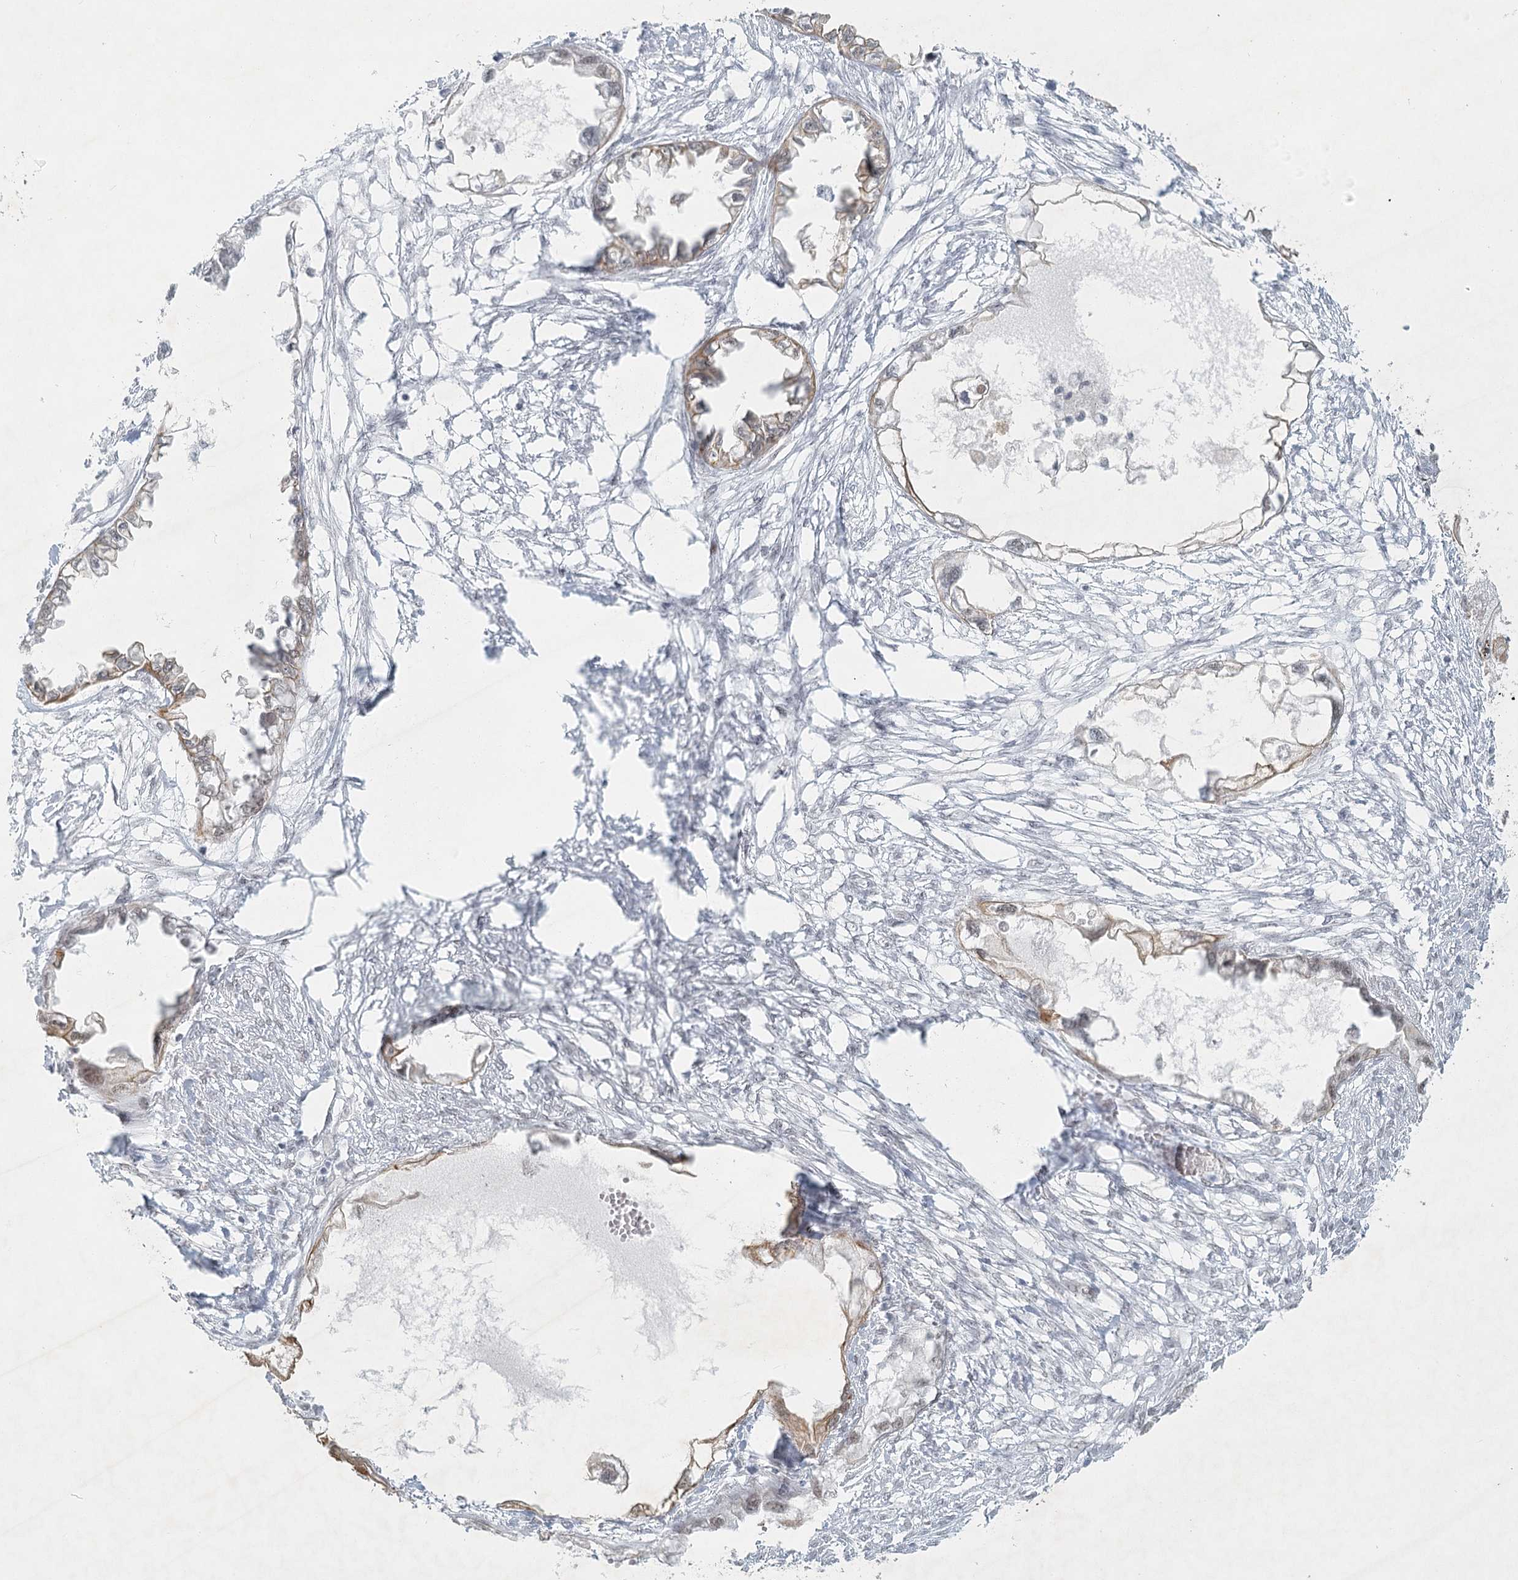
{"staining": {"intensity": "weak", "quantity": "25%-75%", "location": "cytoplasmic/membranous,nuclear"}, "tissue": "endometrial cancer", "cell_type": "Tumor cells", "image_type": "cancer", "snomed": [{"axis": "morphology", "description": "Adenocarcinoma, NOS"}, {"axis": "morphology", "description": "Adenocarcinoma, metastatic, NOS"}, {"axis": "topography", "description": "Adipose tissue"}, {"axis": "topography", "description": "Endometrium"}], "caption": "Brown immunohistochemical staining in endometrial adenocarcinoma demonstrates weak cytoplasmic/membranous and nuclear expression in approximately 25%-75% of tumor cells.", "gene": "U2SURP", "patient": {"sex": "female", "age": 67}}